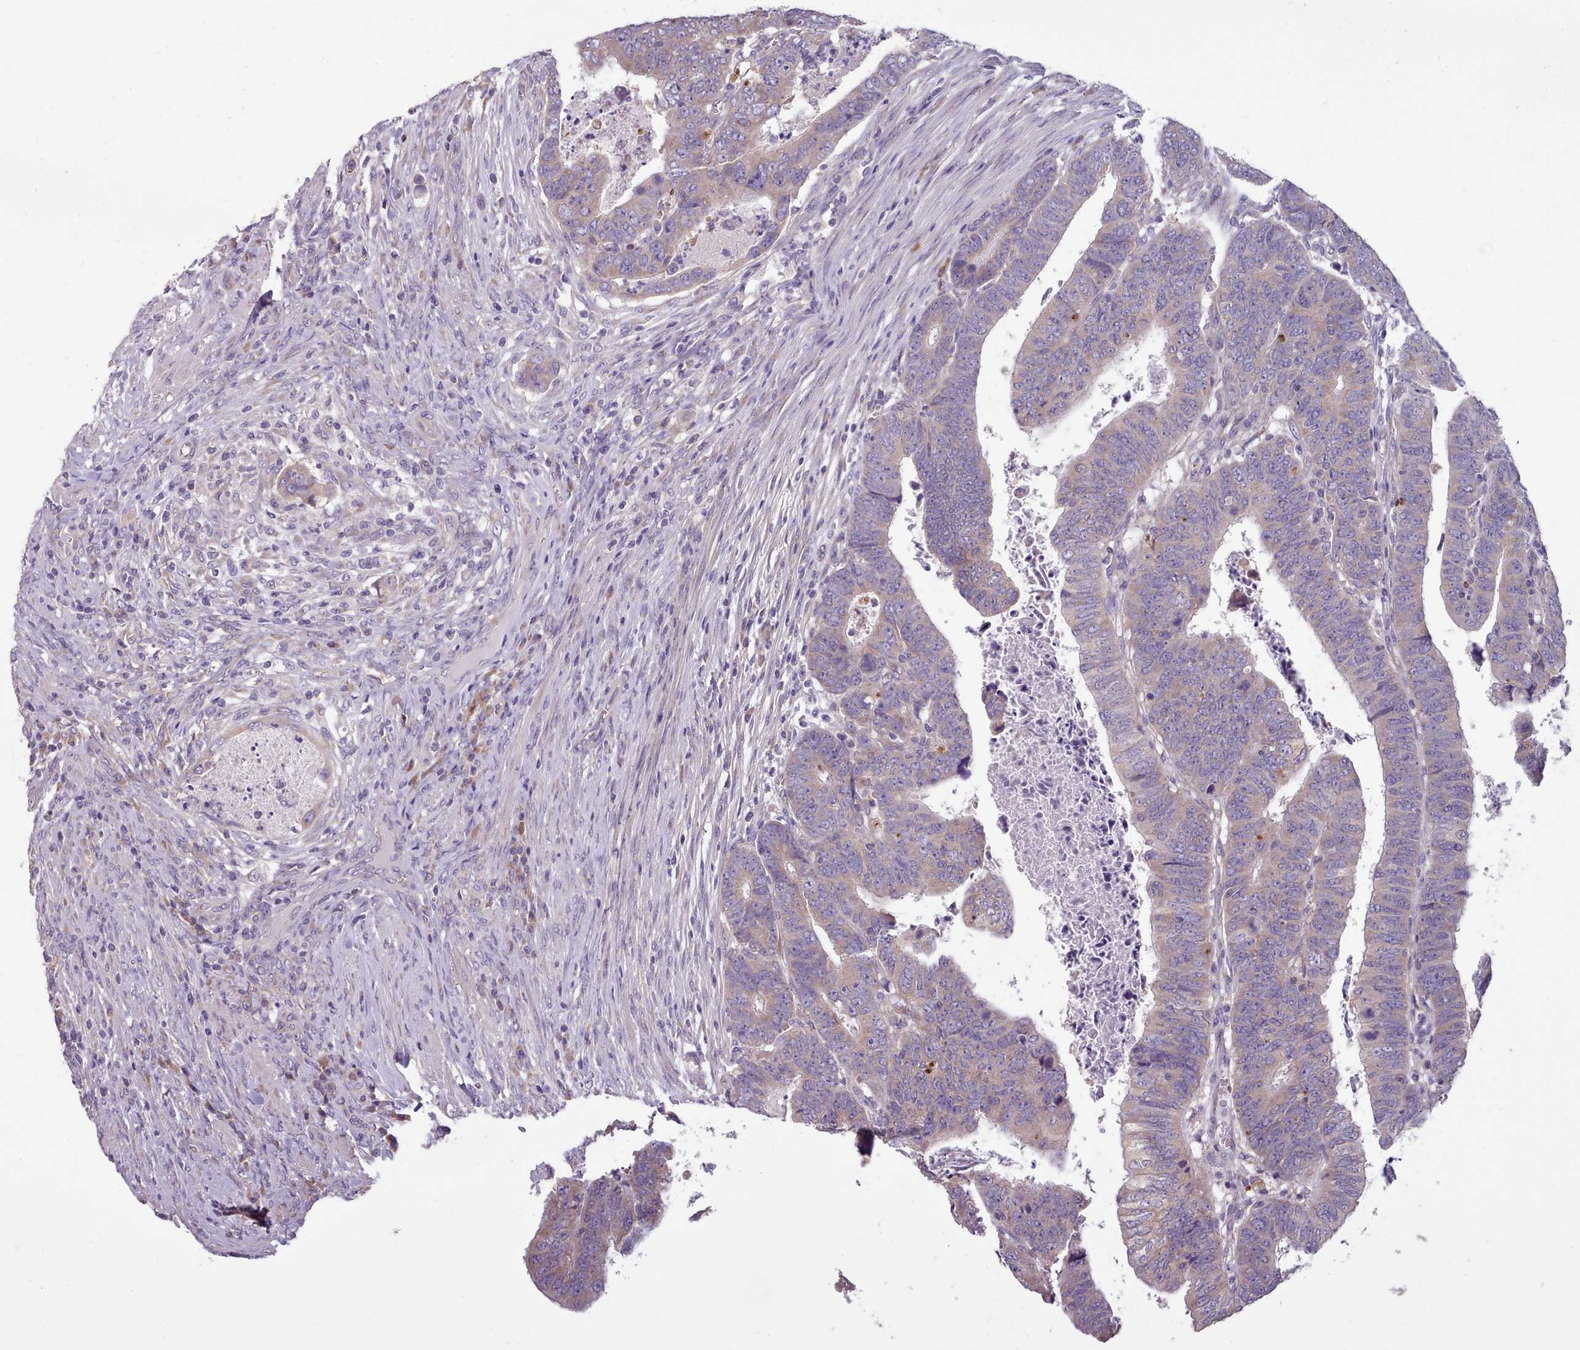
{"staining": {"intensity": "weak", "quantity": ">75%", "location": "cytoplasmic/membranous"}, "tissue": "colorectal cancer", "cell_type": "Tumor cells", "image_type": "cancer", "snomed": [{"axis": "morphology", "description": "Normal tissue, NOS"}, {"axis": "morphology", "description": "Adenocarcinoma, NOS"}, {"axis": "topography", "description": "Rectum"}], "caption": "Tumor cells exhibit low levels of weak cytoplasmic/membranous expression in about >75% of cells in colorectal cancer. Using DAB (3,3'-diaminobenzidine) (brown) and hematoxylin (blue) stains, captured at high magnification using brightfield microscopy.", "gene": "DPF1", "patient": {"sex": "female", "age": 65}}